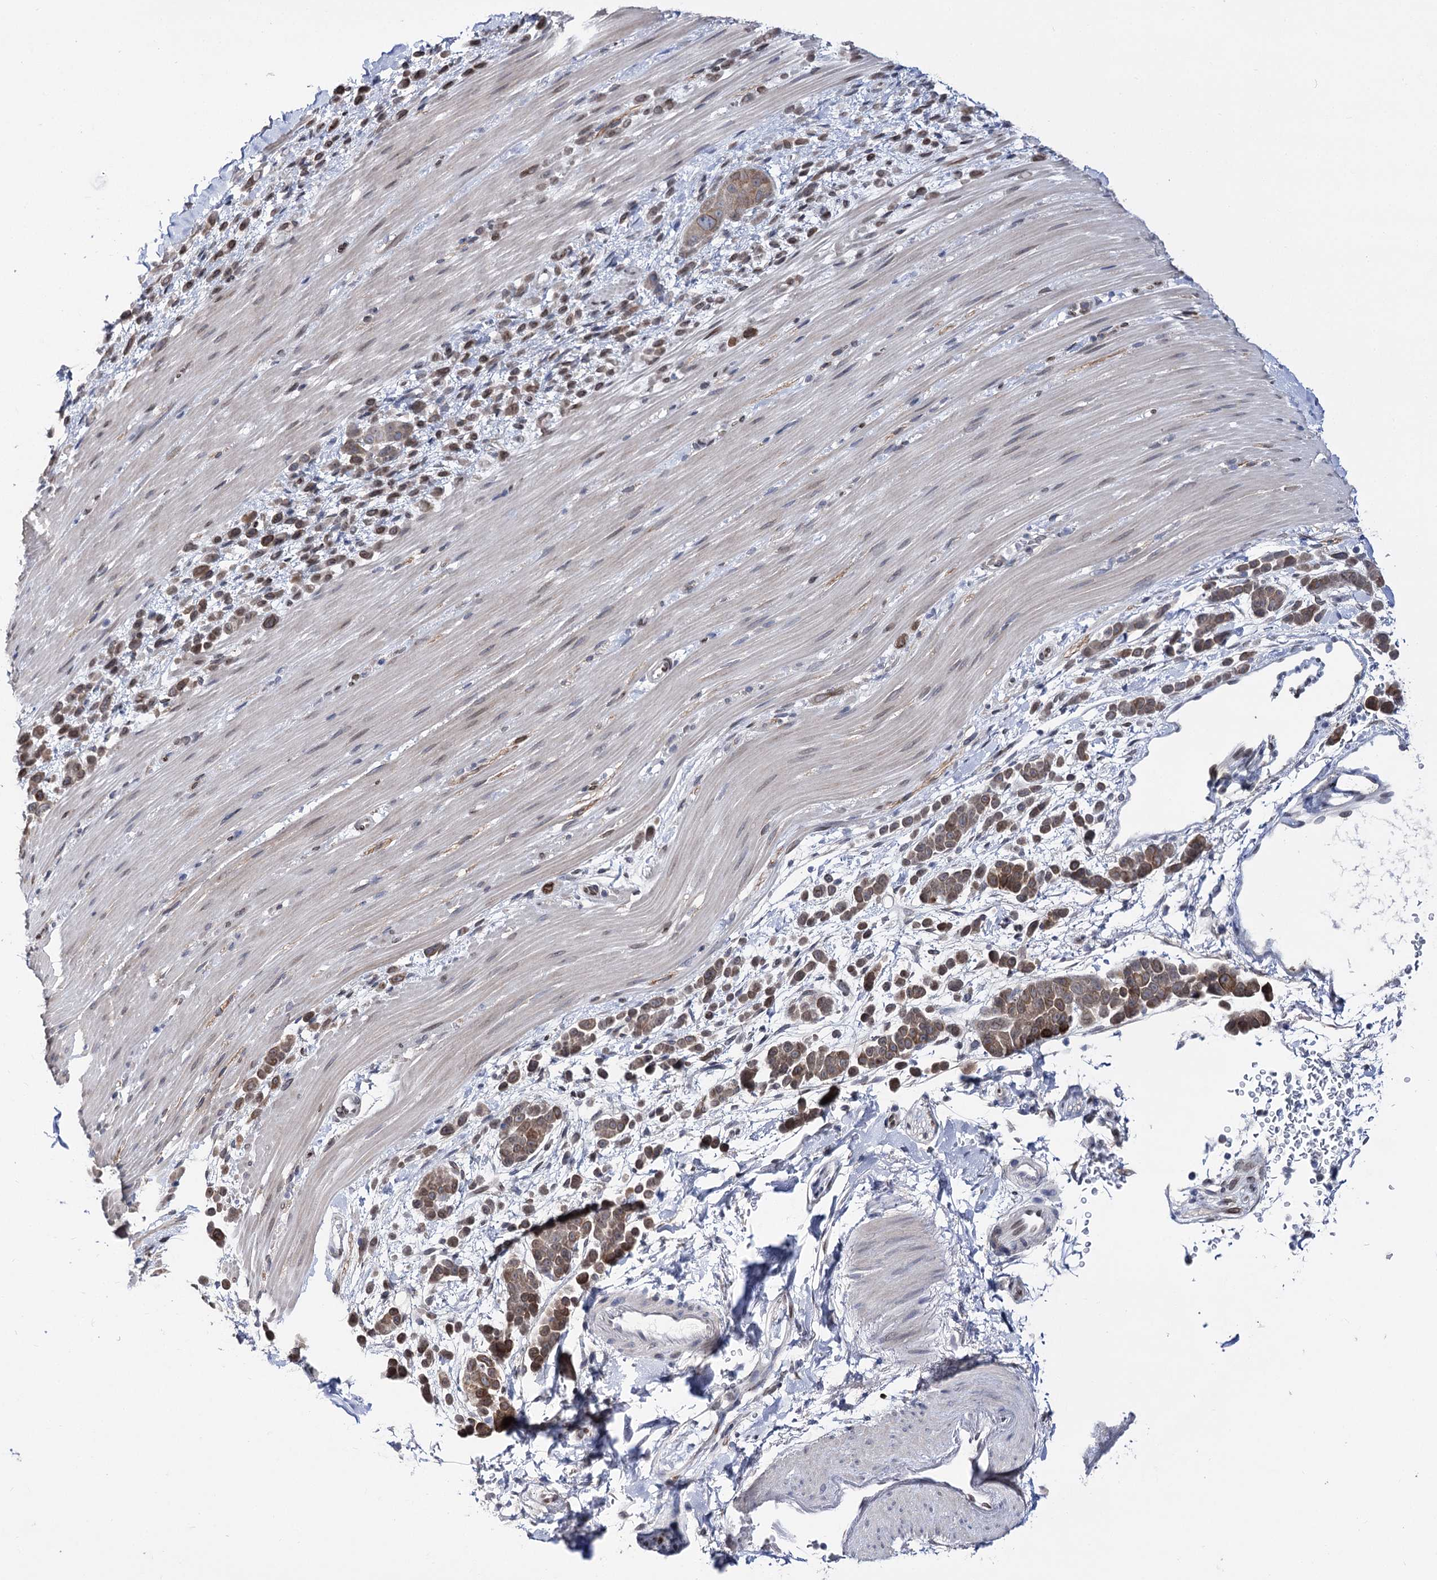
{"staining": {"intensity": "moderate", "quantity": ">75%", "location": "cytoplasmic/membranous,nuclear"}, "tissue": "pancreatic cancer", "cell_type": "Tumor cells", "image_type": "cancer", "snomed": [{"axis": "morphology", "description": "Normal tissue, NOS"}, {"axis": "morphology", "description": "Adenocarcinoma, NOS"}, {"axis": "topography", "description": "Pancreas"}], "caption": "Tumor cells show medium levels of moderate cytoplasmic/membranous and nuclear positivity in about >75% of cells in human pancreatic cancer.", "gene": "TMEM201", "patient": {"sex": "female", "age": 64}}